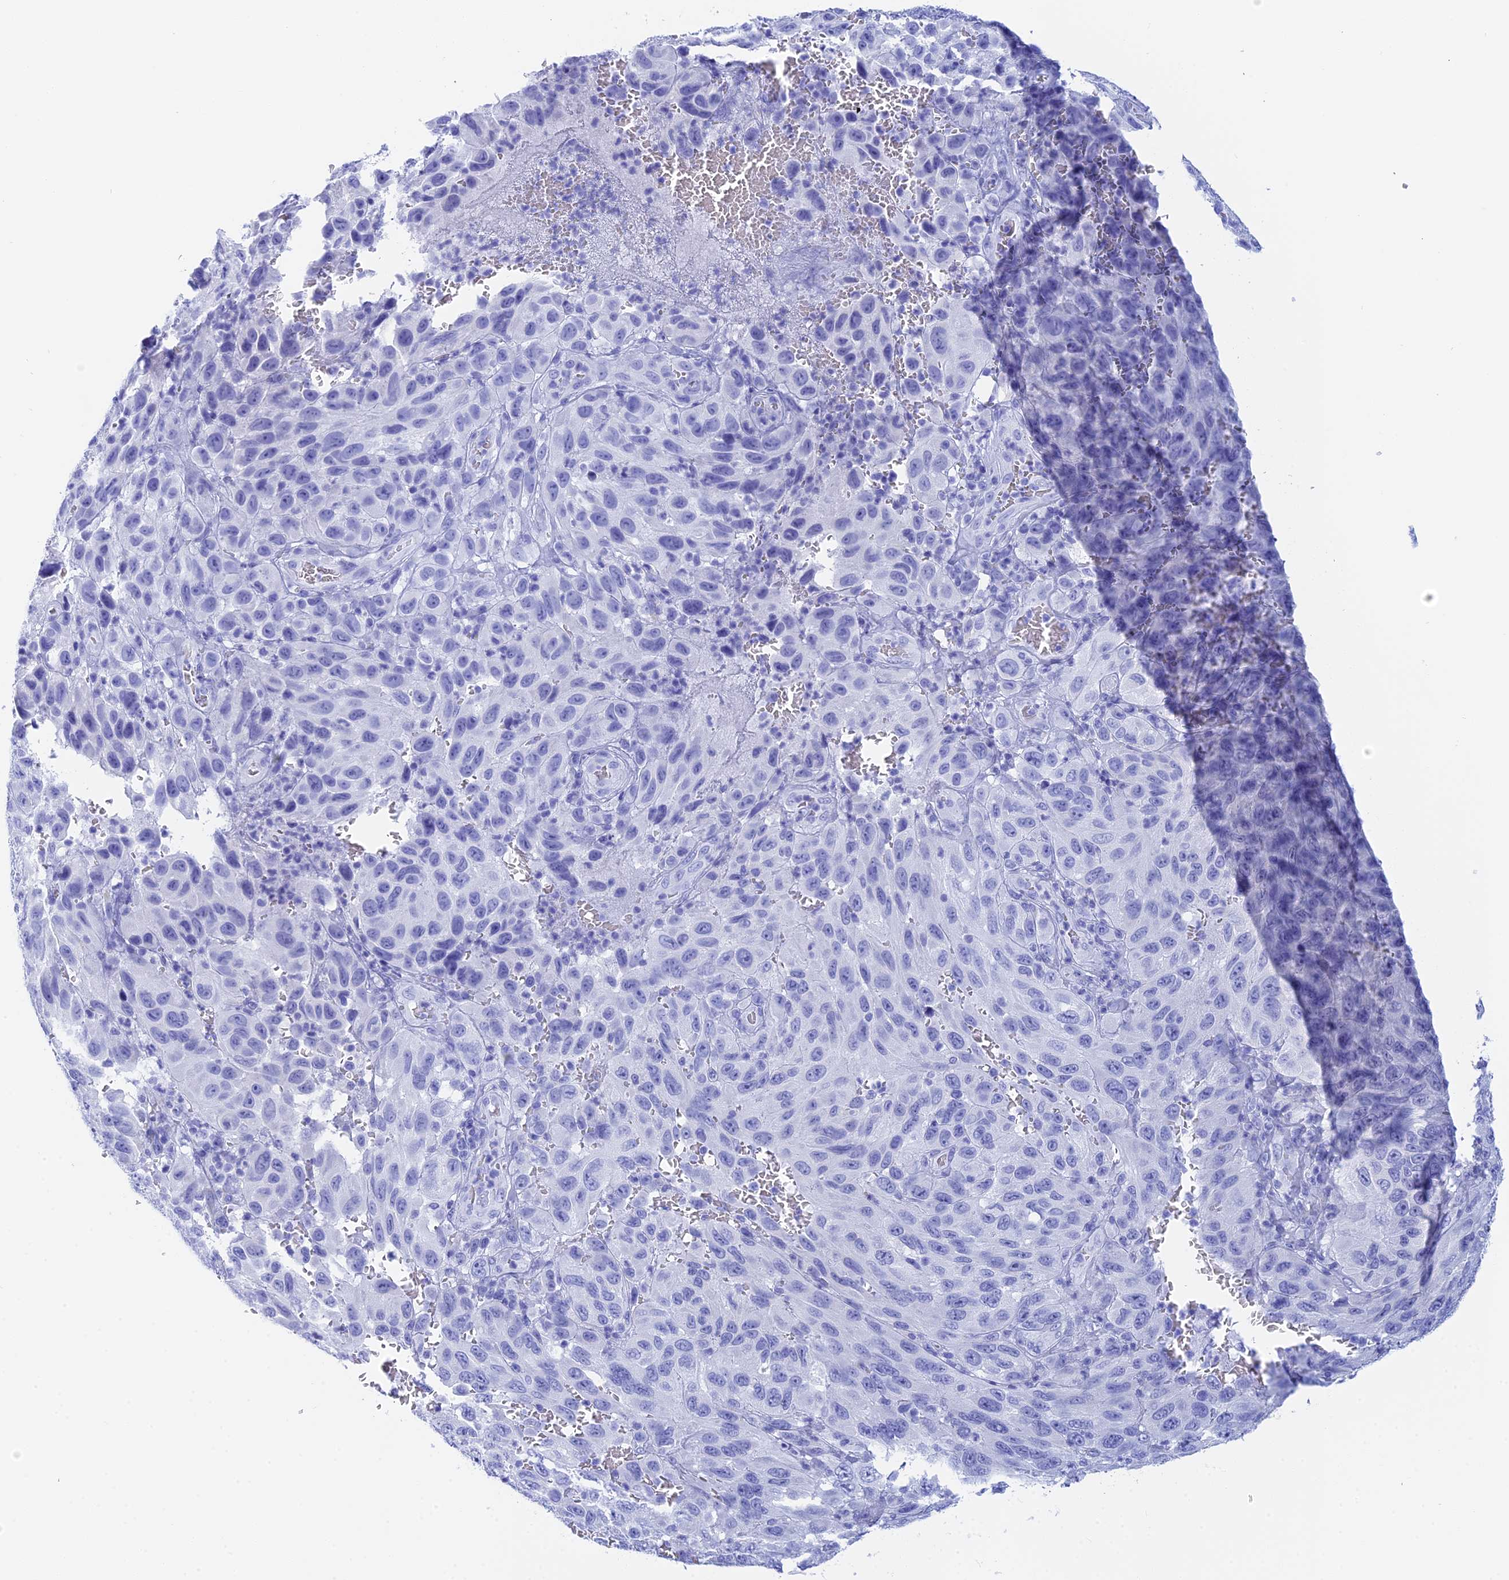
{"staining": {"intensity": "negative", "quantity": "none", "location": "none"}, "tissue": "melanoma", "cell_type": "Tumor cells", "image_type": "cancer", "snomed": [{"axis": "morphology", "description": "Normal tissue, NOS"}, {"axis": "morphology", "description": "Malignant melanoma, NOS"}, {"axis": "topography", "description": "Skin"}], "caption": "DAB immunohistochemical staining of melanoma reveals no significant staining in tumor cells.", "gene": "TEX101", "patient": {"sex": "female", "age": 96}}